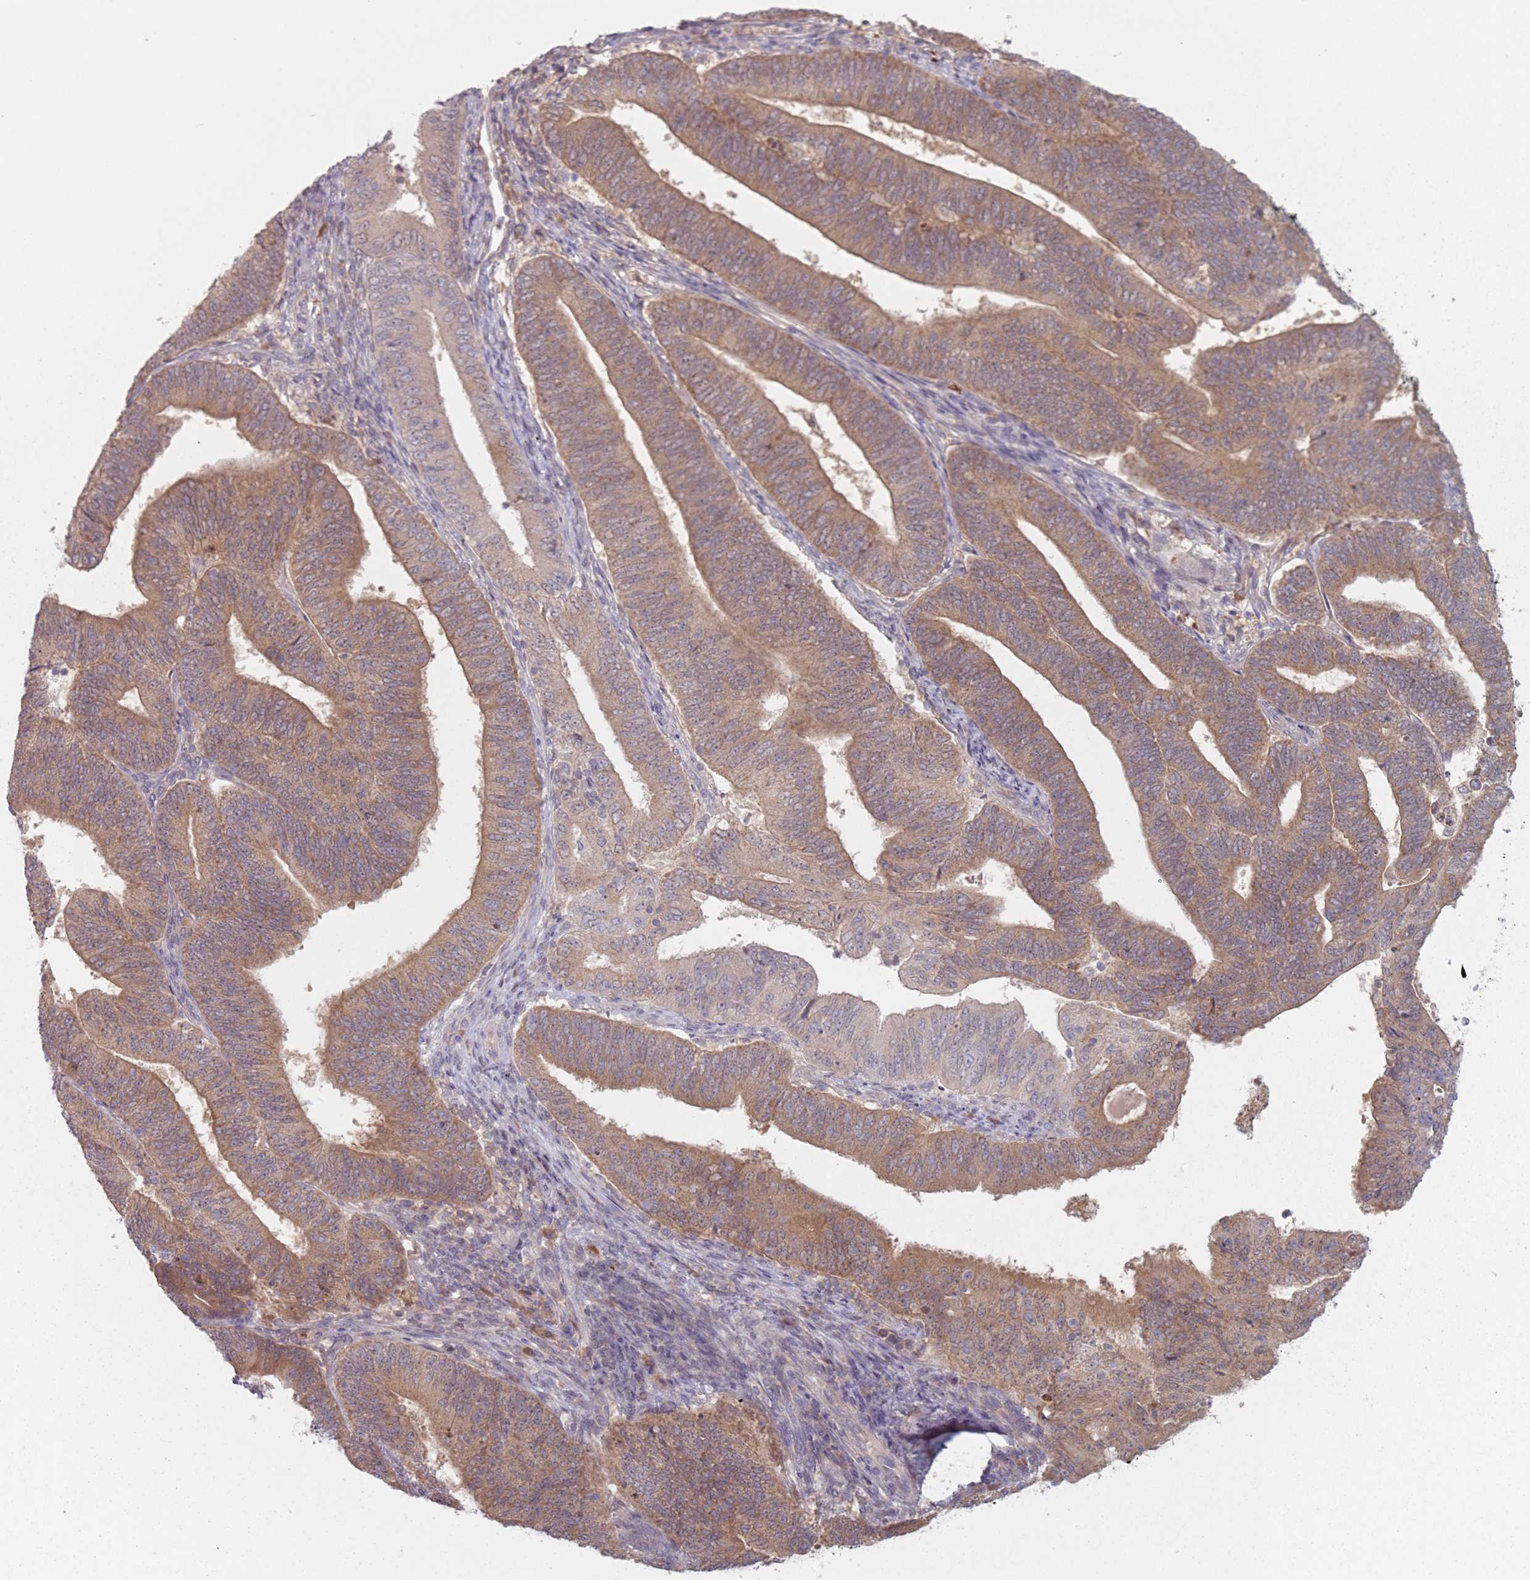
{"staining": {"intensity": "moderate", "quantity": "25%-75%", "location": "cytoplasmic/membranous"}, "tissue": "endometrial cancer", "cell_type": "Tumor cells", "image_type": "cancer", "snomed": [{"axis": "morphology", "description": "Adenocarcinoma, NOS"}, {"axis": "topography", "description": "Endometrium"}], "caption": "Protein staining by immunohistochemistry (IHC) demonstrates moderate cytoplasmic/membranous positivity in about 25%-75% of tumor cells in adenocarcinoma (endometrial). The protein is stained brown, and the nuclei are stained in blue (DAB (3,3'-diaminobenzidine) IHC with brightfield microscopy, high magnification).", "gene": "NAXE", "patient": {"sex": "female", "age": 70}}